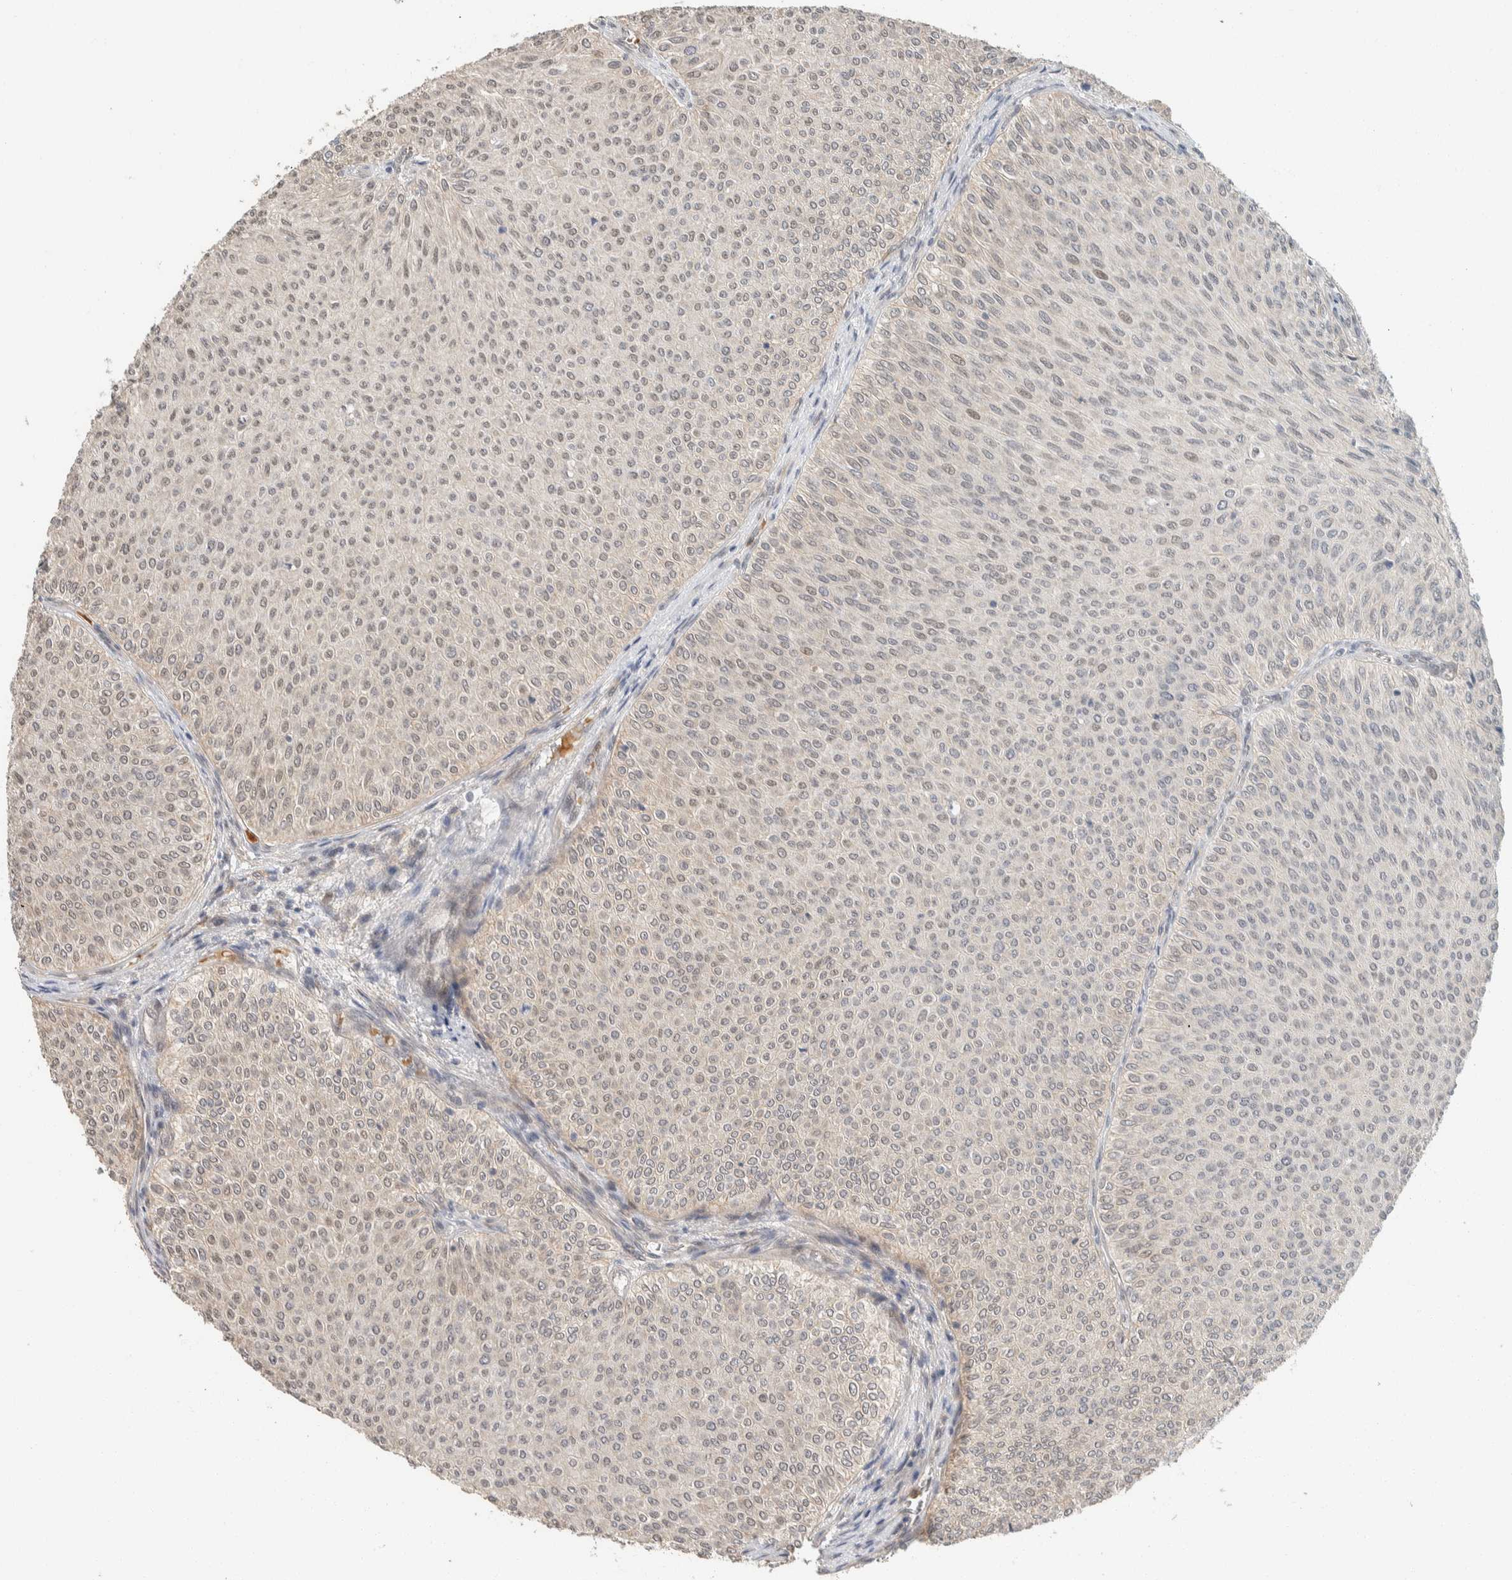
{"staining": {"intensity": "weak", "quantity": "25%-75%", "location": "nuclear"}, "tissue": "urothelial cancer", "cell_type": "Tumor cells", "image_type": "cancer", "snomed": [{"axis": "morphology", "description": "Urothelial carcinoma, Low grade"}, {"axis": "topography", "description": "Urinary bladder"}], "caption": "An image of urothelial carcinoma (low-grade) stained for a protein reveals weak nuclear brown staining in tumor cells. (DAB (3,3'-diaminobenzidine) IHC, brown staining for protein, blue staining for nuclei).", "gene": "ZBTB2", "patient": {"sex": "male", "age": 78}}